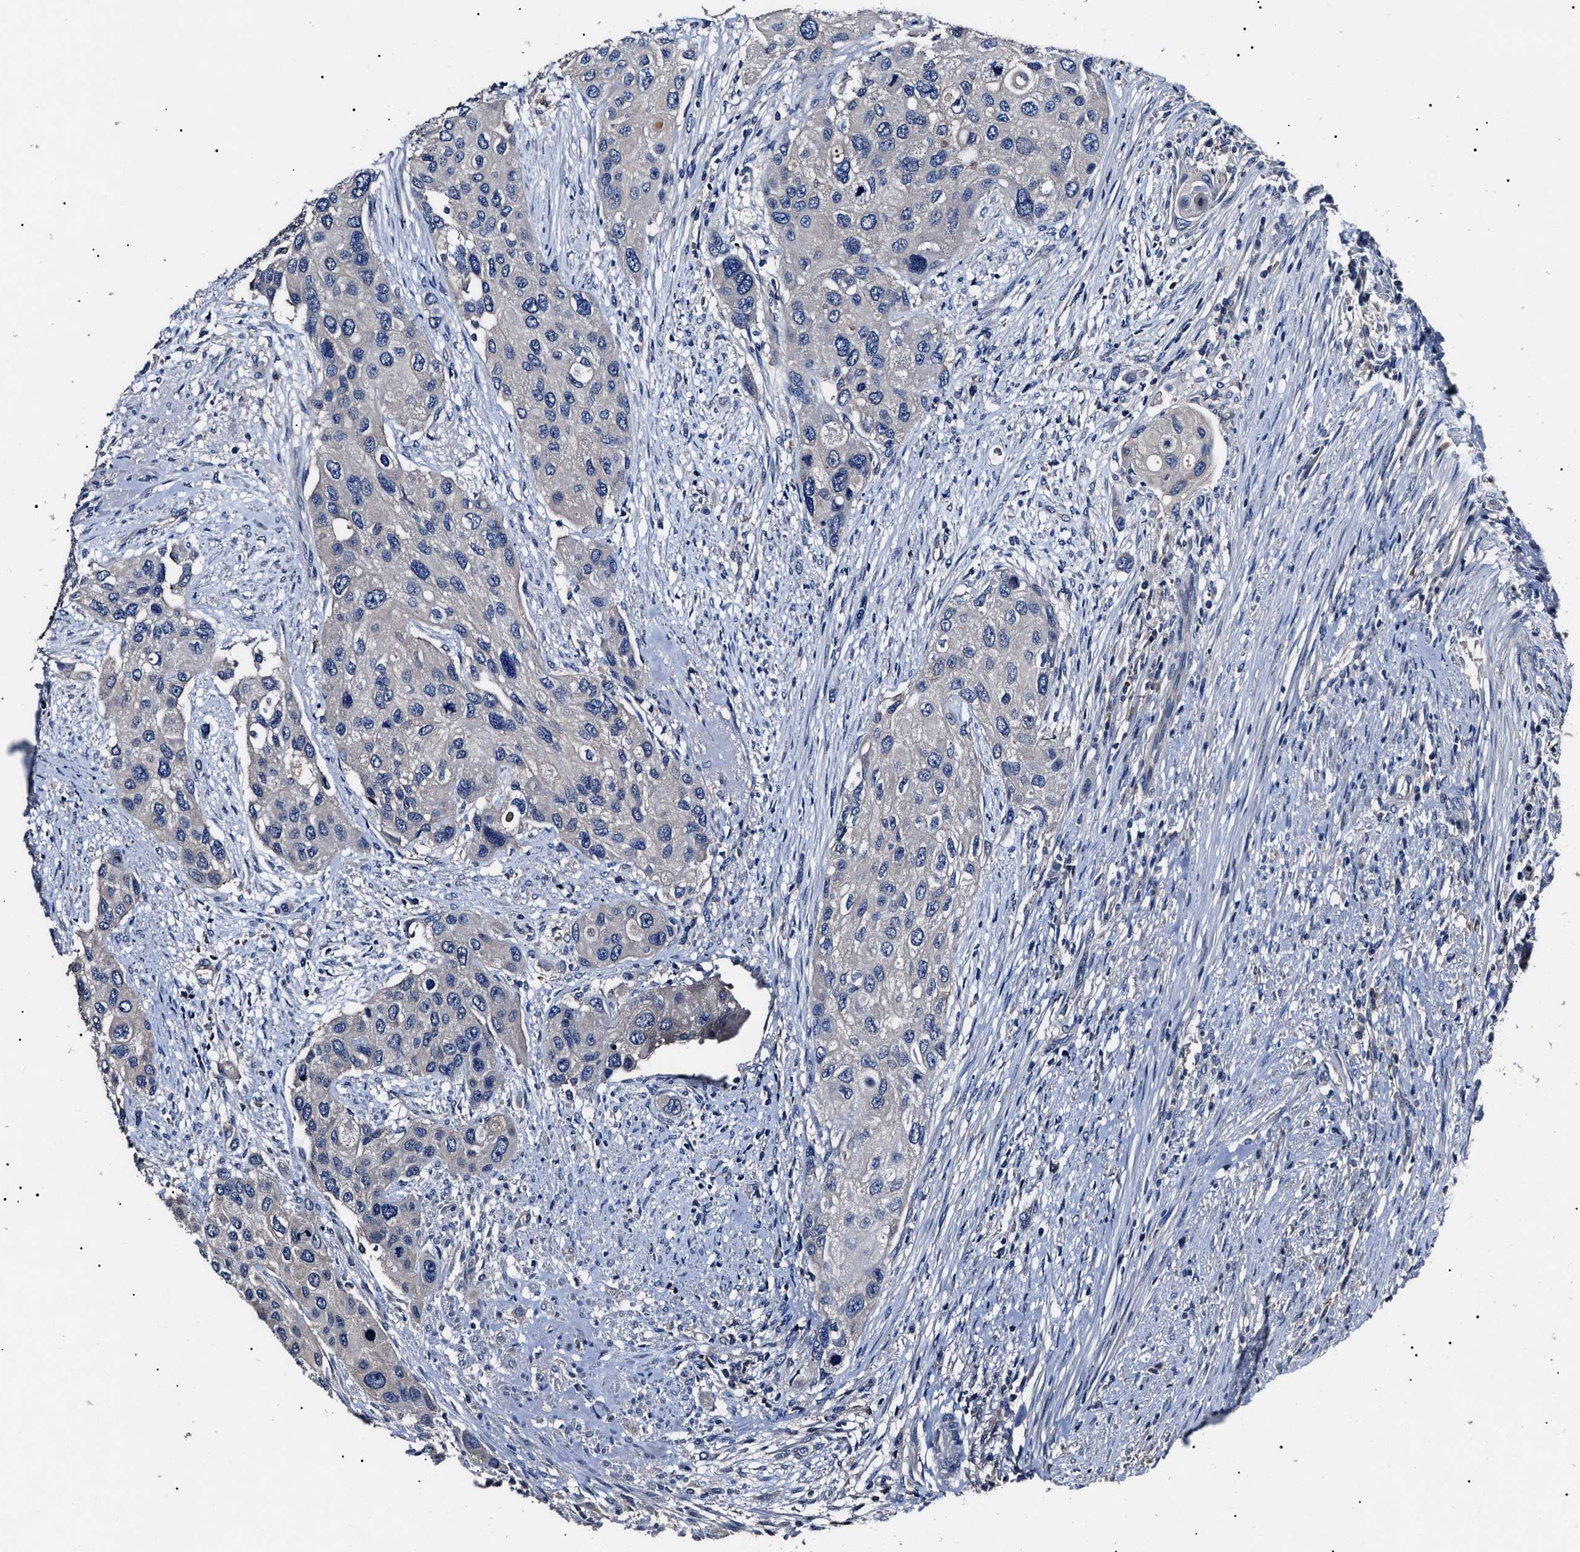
{"staining": {"intensity": "negative", "quantity": "none", "location": "none"}, "tissue": "urothelial cancer", "cell_type": "Tumor cells", "image_type": "cancer", "snomed": [{"axis": "morphology", "description": "Urothelial carcinoma, High grade"}, {"axis": "topography", "description": "Urinary bladder"}], "caption": "An image of human urothelial cancer is negative for staining in tumor cells. (Stains: DAB IHC with hematoxylin counter stain, Microscopy: brightfield microscopy at high magnification).", "gene": "IFT81", "patient": {"sex": "female", "age": 56}}